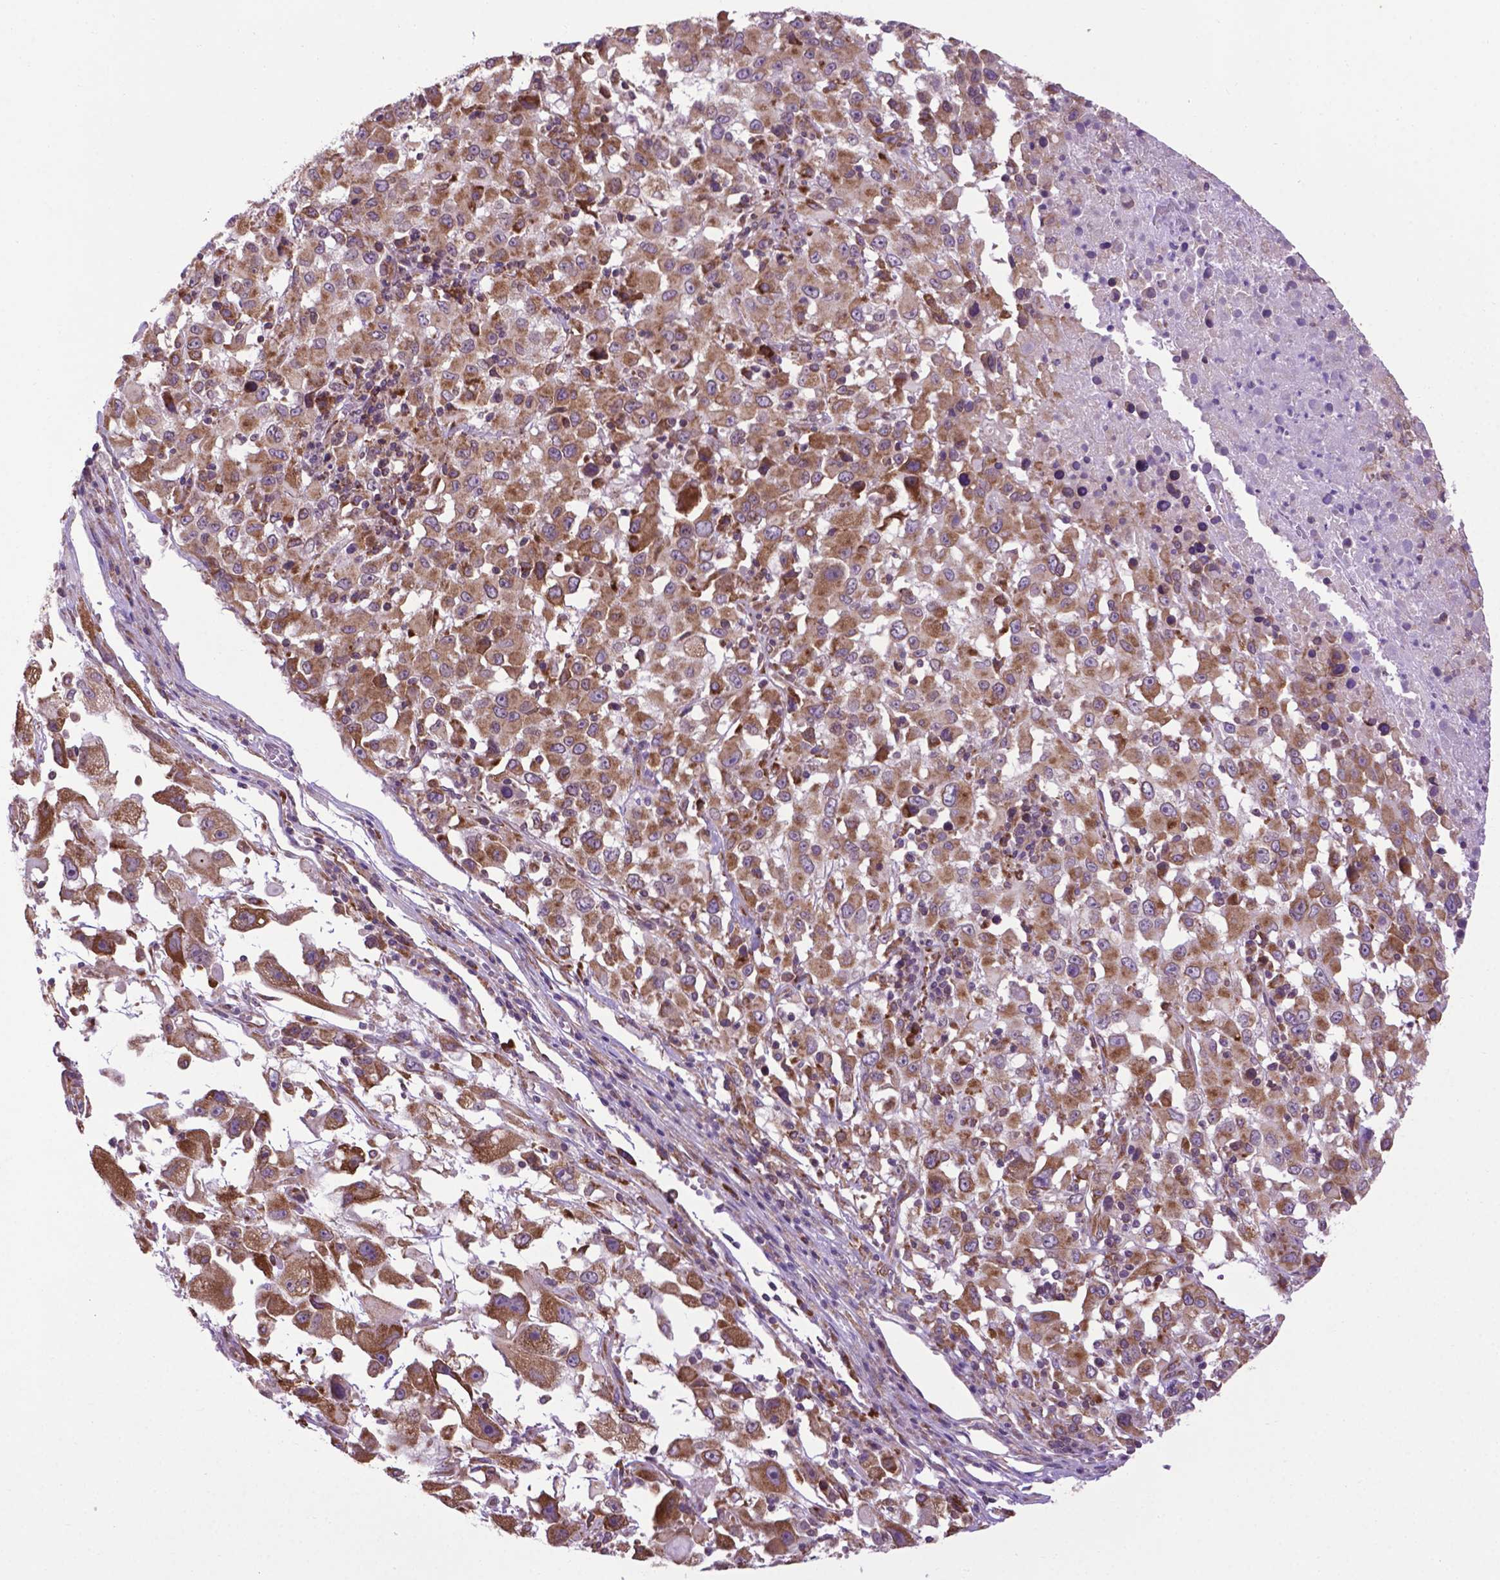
{"staining": {"intensity": "moderate", "quantity": ">75%", "location": "cytoplasmic/membranous"}, "tissue": "melanoma", "cell_type": "Tumor cells", "image_type": "cancer", "snomed": [{"axis": "morphology", "description": "Malignant melanoma, Metastatic site"}, {"axis": "topography", "description": "Soft tissue"}], "caption": "A medium amount of moderate cytoplasmic/membranous positivity is appreciated in about >75% of tumor cells in melanoma tissue.", "gene": "WDR83OS", "patient": {"sex": "male", "age": 50}}